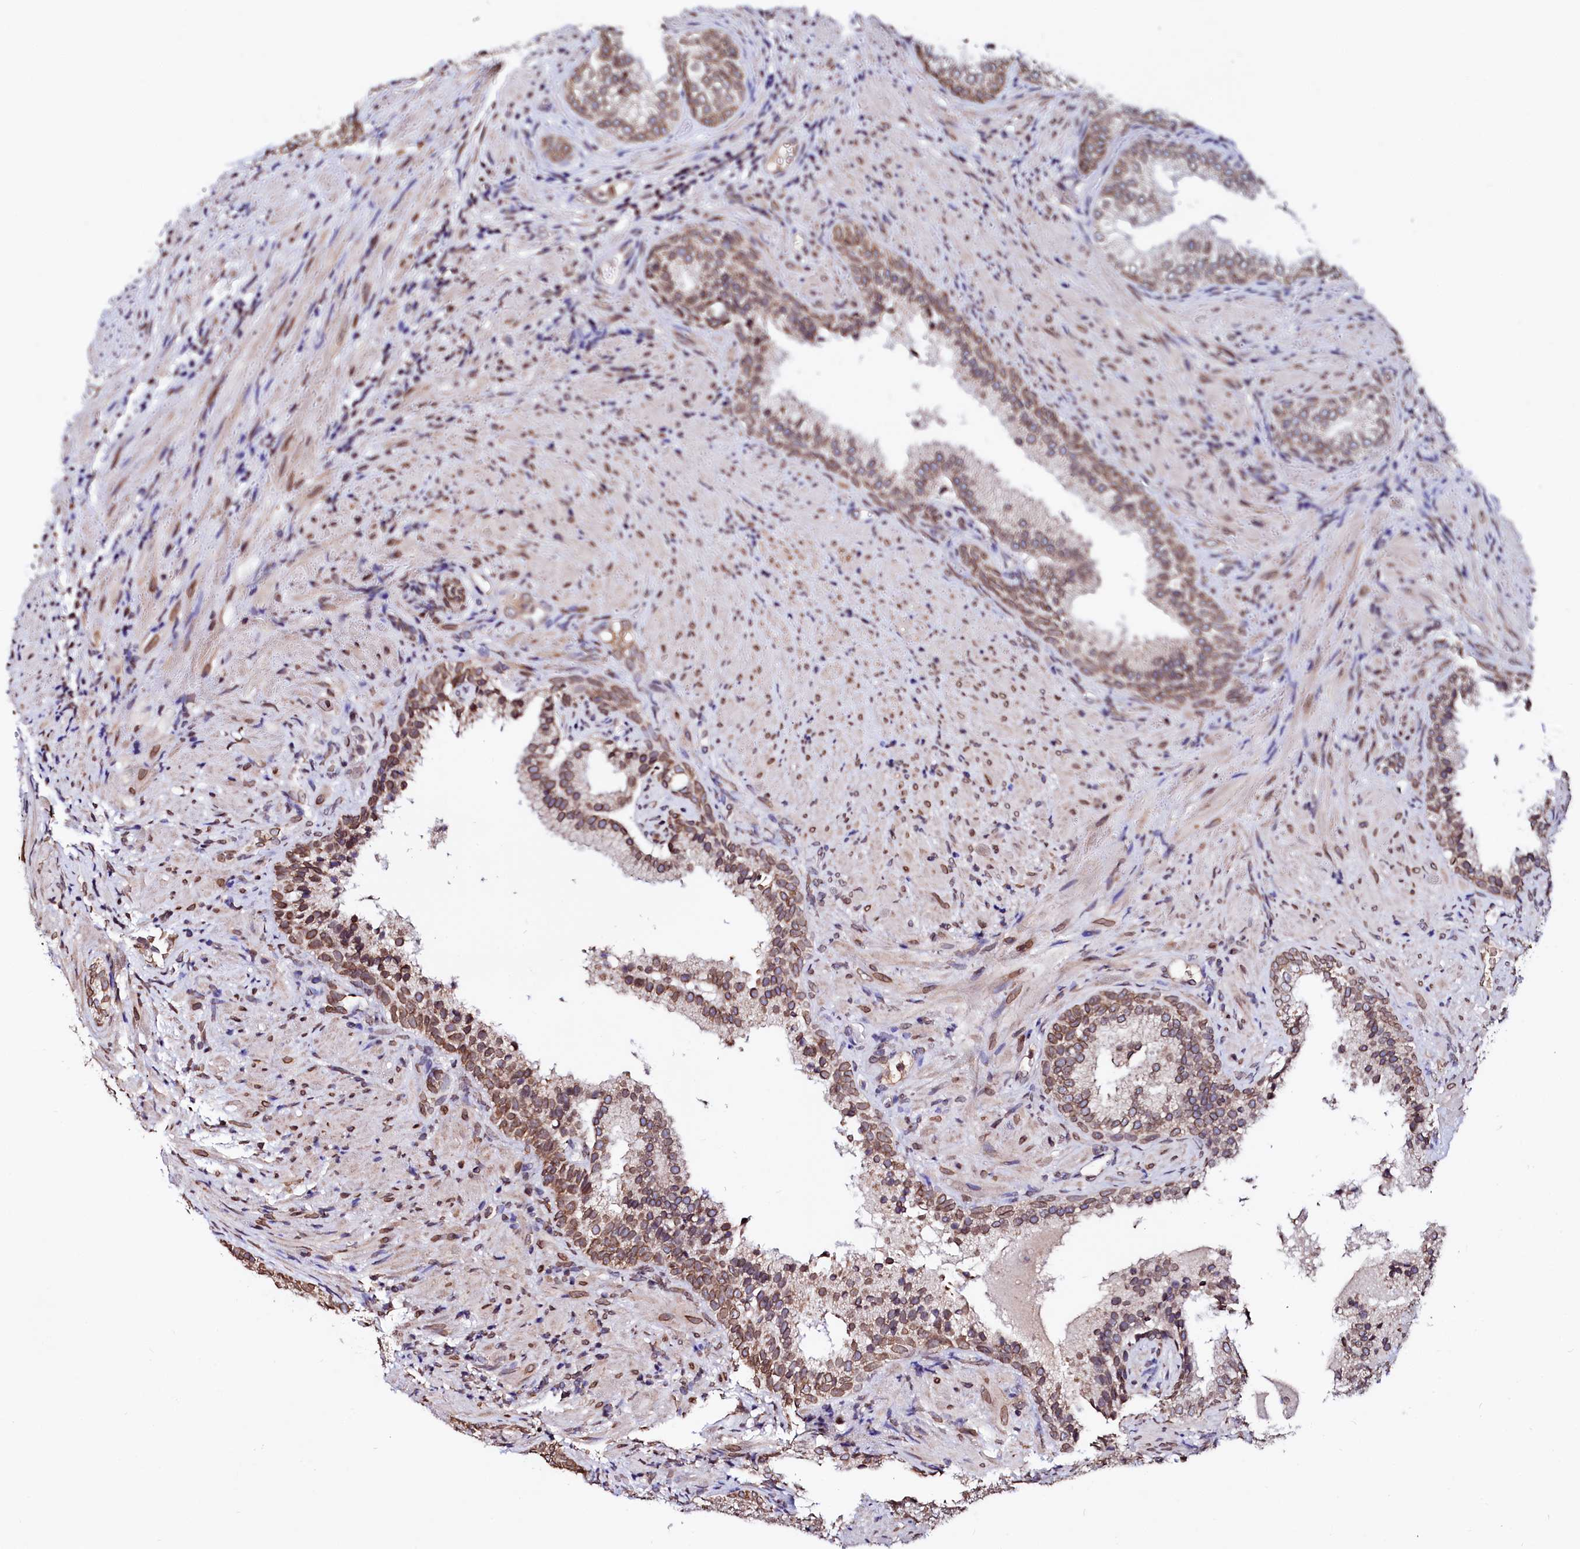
{"staining": {"intensity": "moderate", "quantity": ">75%", "location": "cytoplasmic/membranous,nuclear"}, "tissue": "prostate", "cell_type": "Glandular cells", "image_type": "normal", "snomed": [{"axis": "morphology", "description": "Normal tissue, NOS"}, {"axis": "topography", "description": "Prostate"}], "caption": "Immunohistochemistry micrograph of benign prostate: prostate stained using IHC displays medium levels of moderate protein expression localized specifically in the cytoplasmic/membranous,nuclear of glandular cells, appearing as a cytoplasmic/membranous,nuclear brown color.", "gene": "HAND1", "patient": {"sex": "male", "age": 76}}